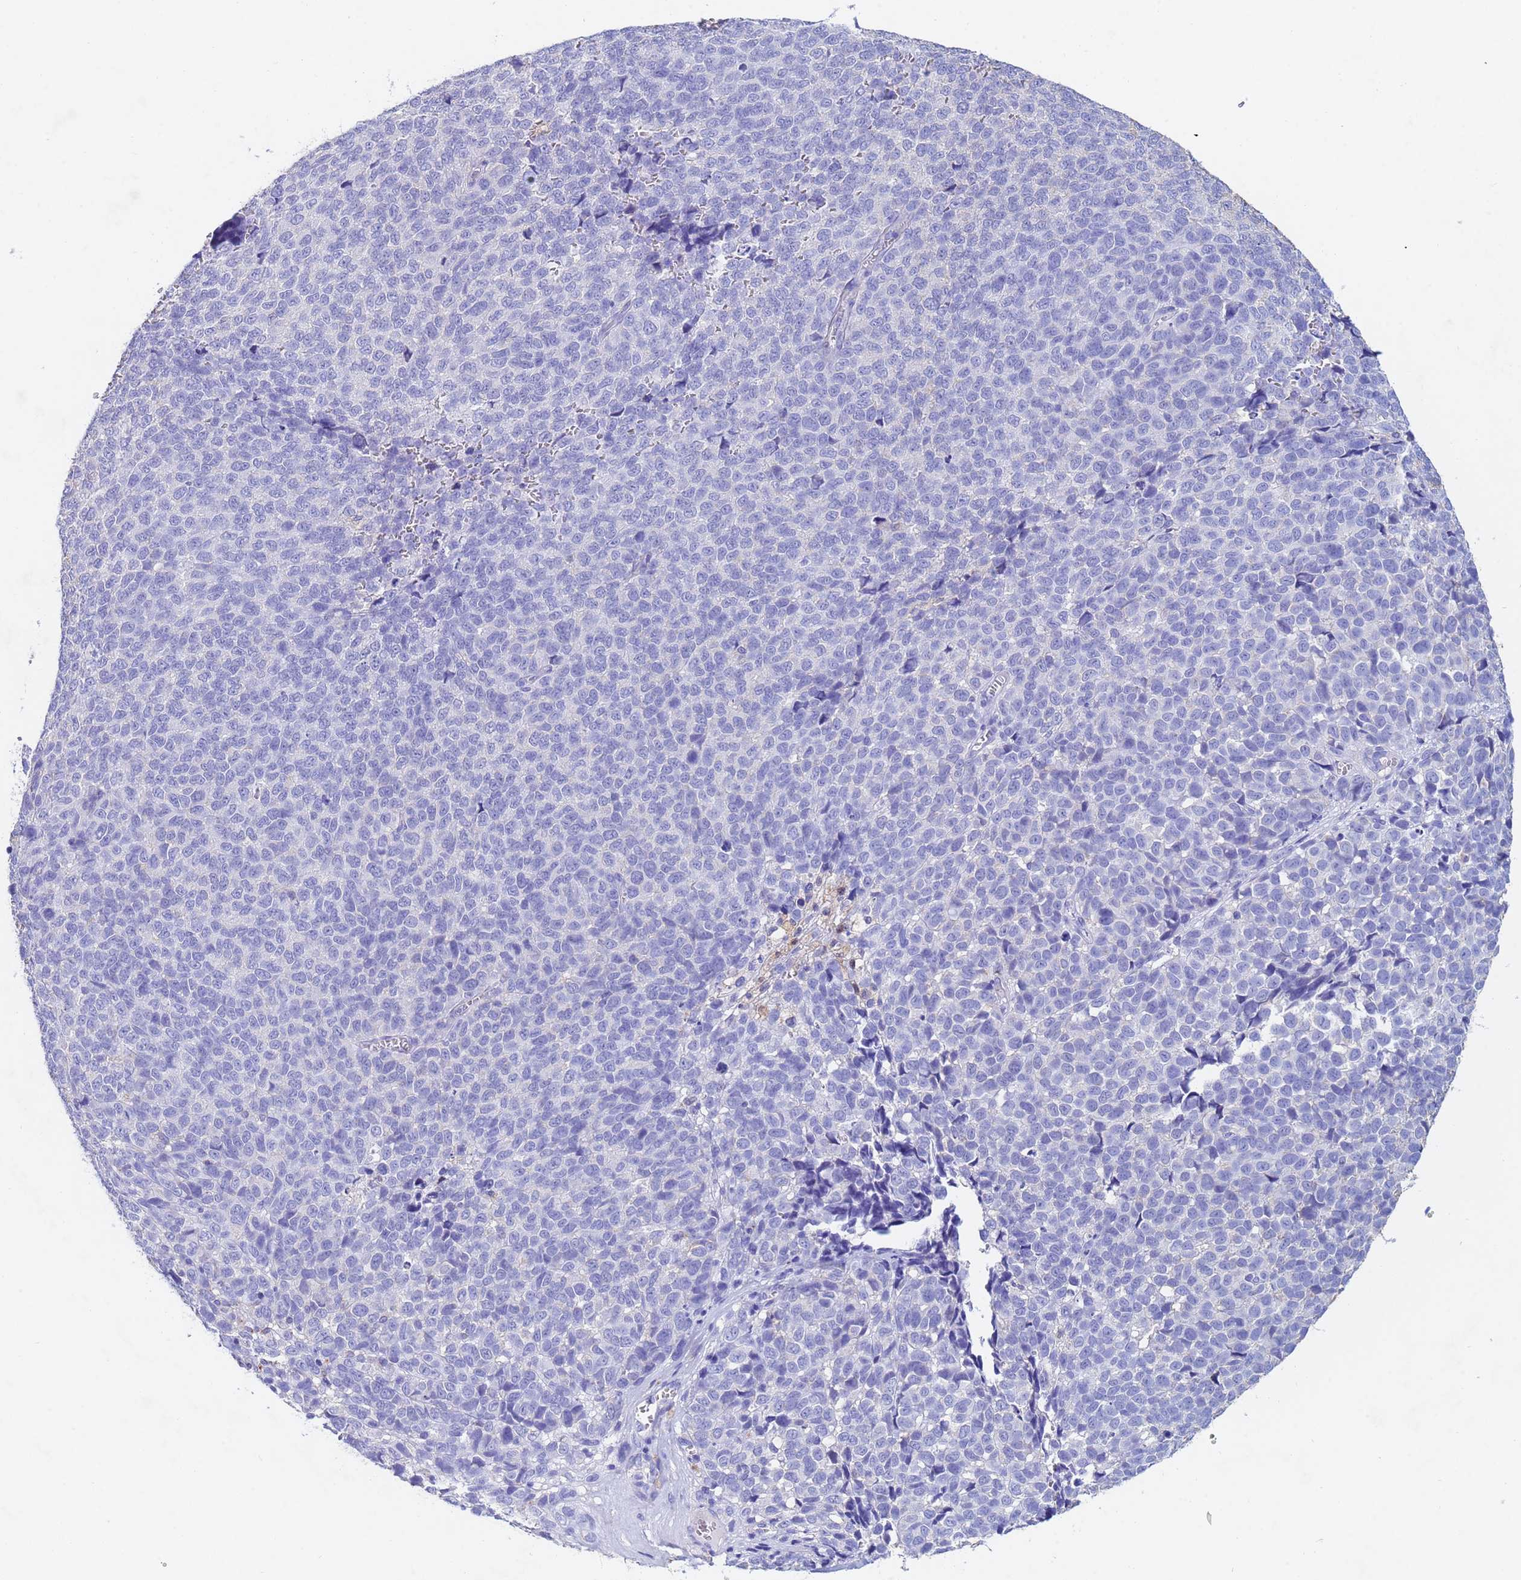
{"staining": {"intensity": "negative", "quantity": "none", "location": "none"}, "tissue": "melanoma", "cell_type": "Tumor cells", "image_type": "cancer", "snomed": [{"axis": "morphology", "description": "Malignant melanoma, NOS"}, {"axis": "topography", "description": "Nose, NOS"}], "caption": "The photomicrograph exhibits no staining of tumor cells in melanoma.", "gene": "CSTB", "patient": {"sex": "female", "age": 48}}